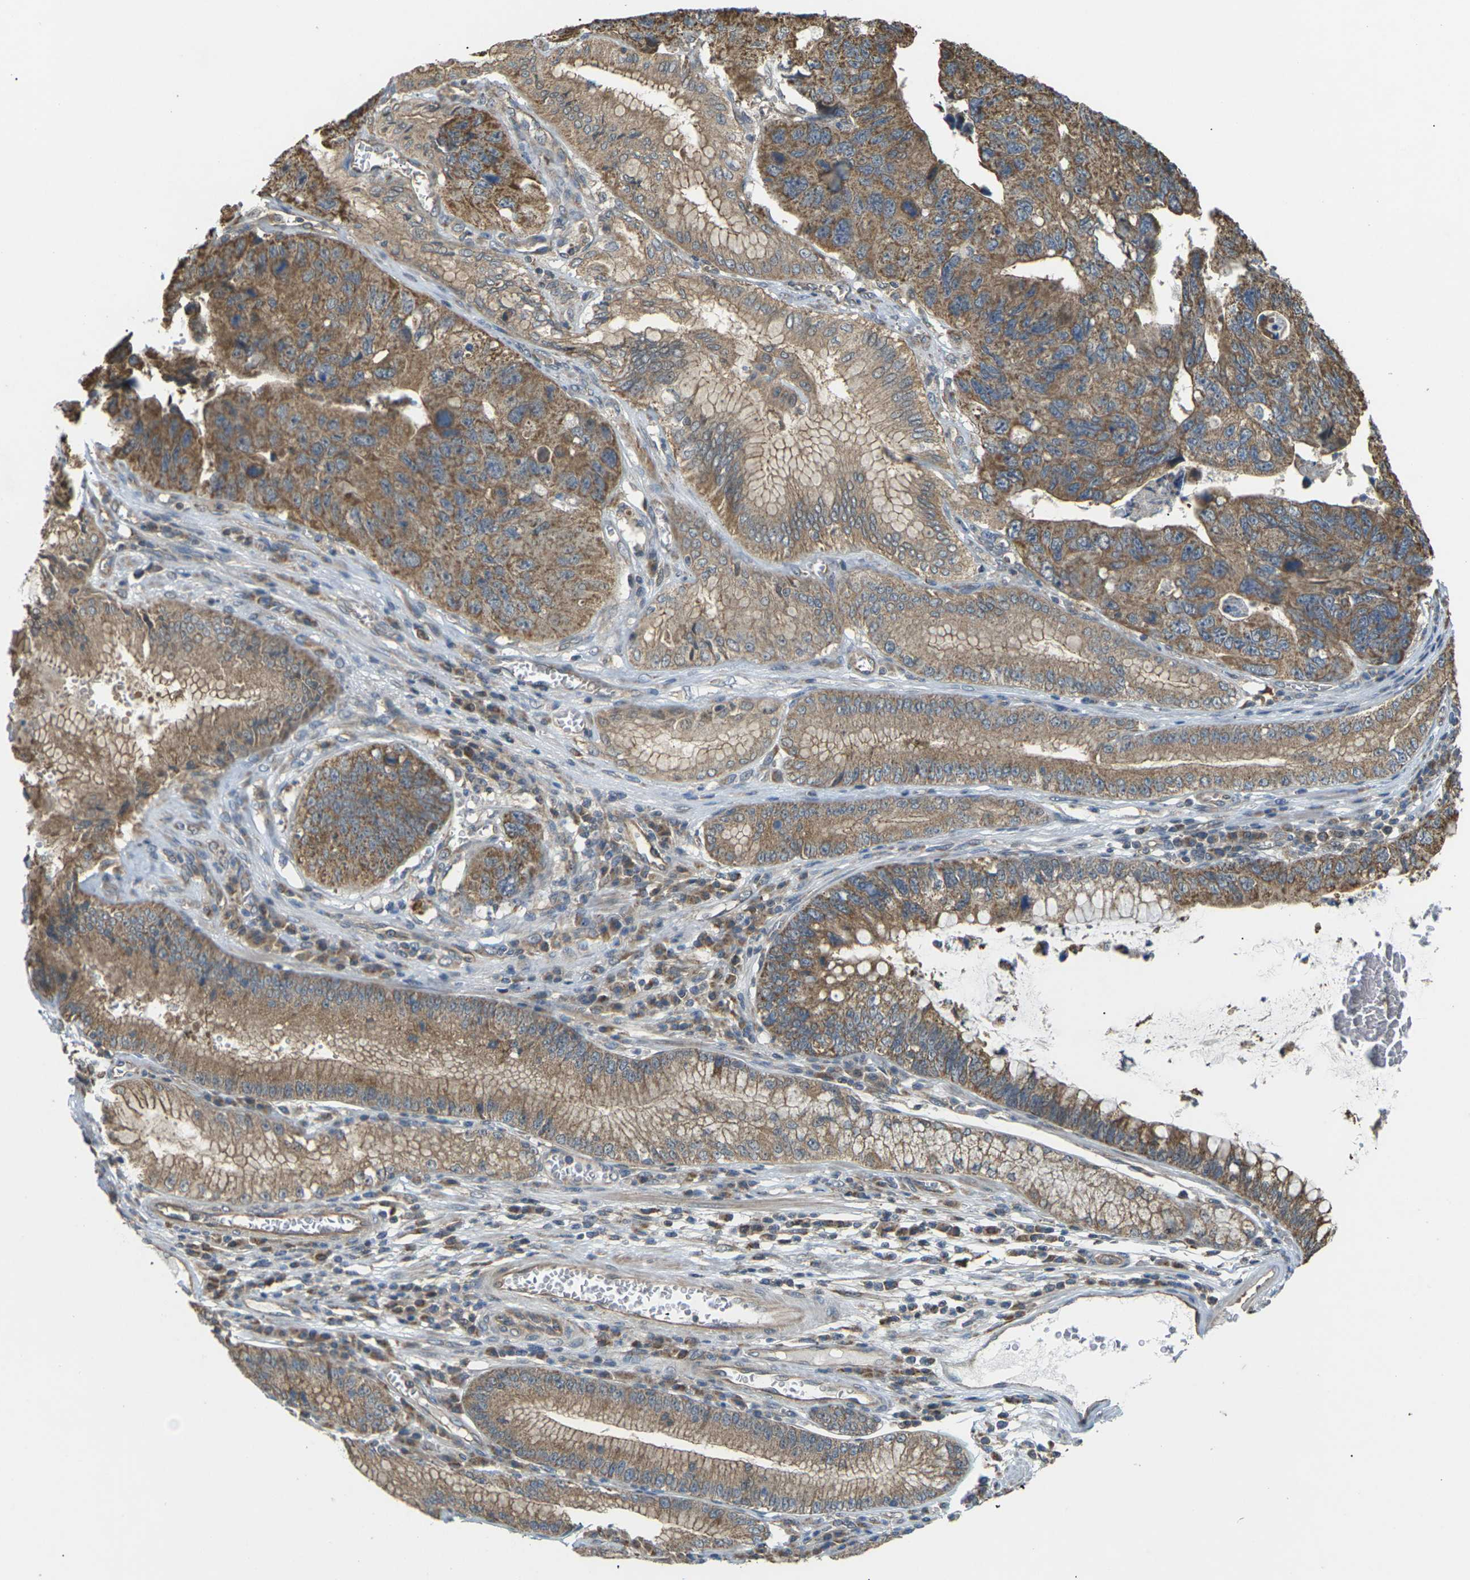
{"staining": {"intensity": "moderate", "quantity": ">75%", "location": "cytoplasmic/membranous"}, "tissue": "stomach cancer", "cell_type": "Tumor cells", "image_type": "cancer", "snomed": [{"axis": "morphology", "description": "Adenocarcinoma, NOS"}, {"axis": "topography", "description": "Stomach"}], "caption": "Moderate cytoplasmic/membranous staining is identified in approximately >75% of tumor cells in stomach adenocarcinoma.", "gene": "KSR1", "patient": {"sex": "male", "age": 59}}